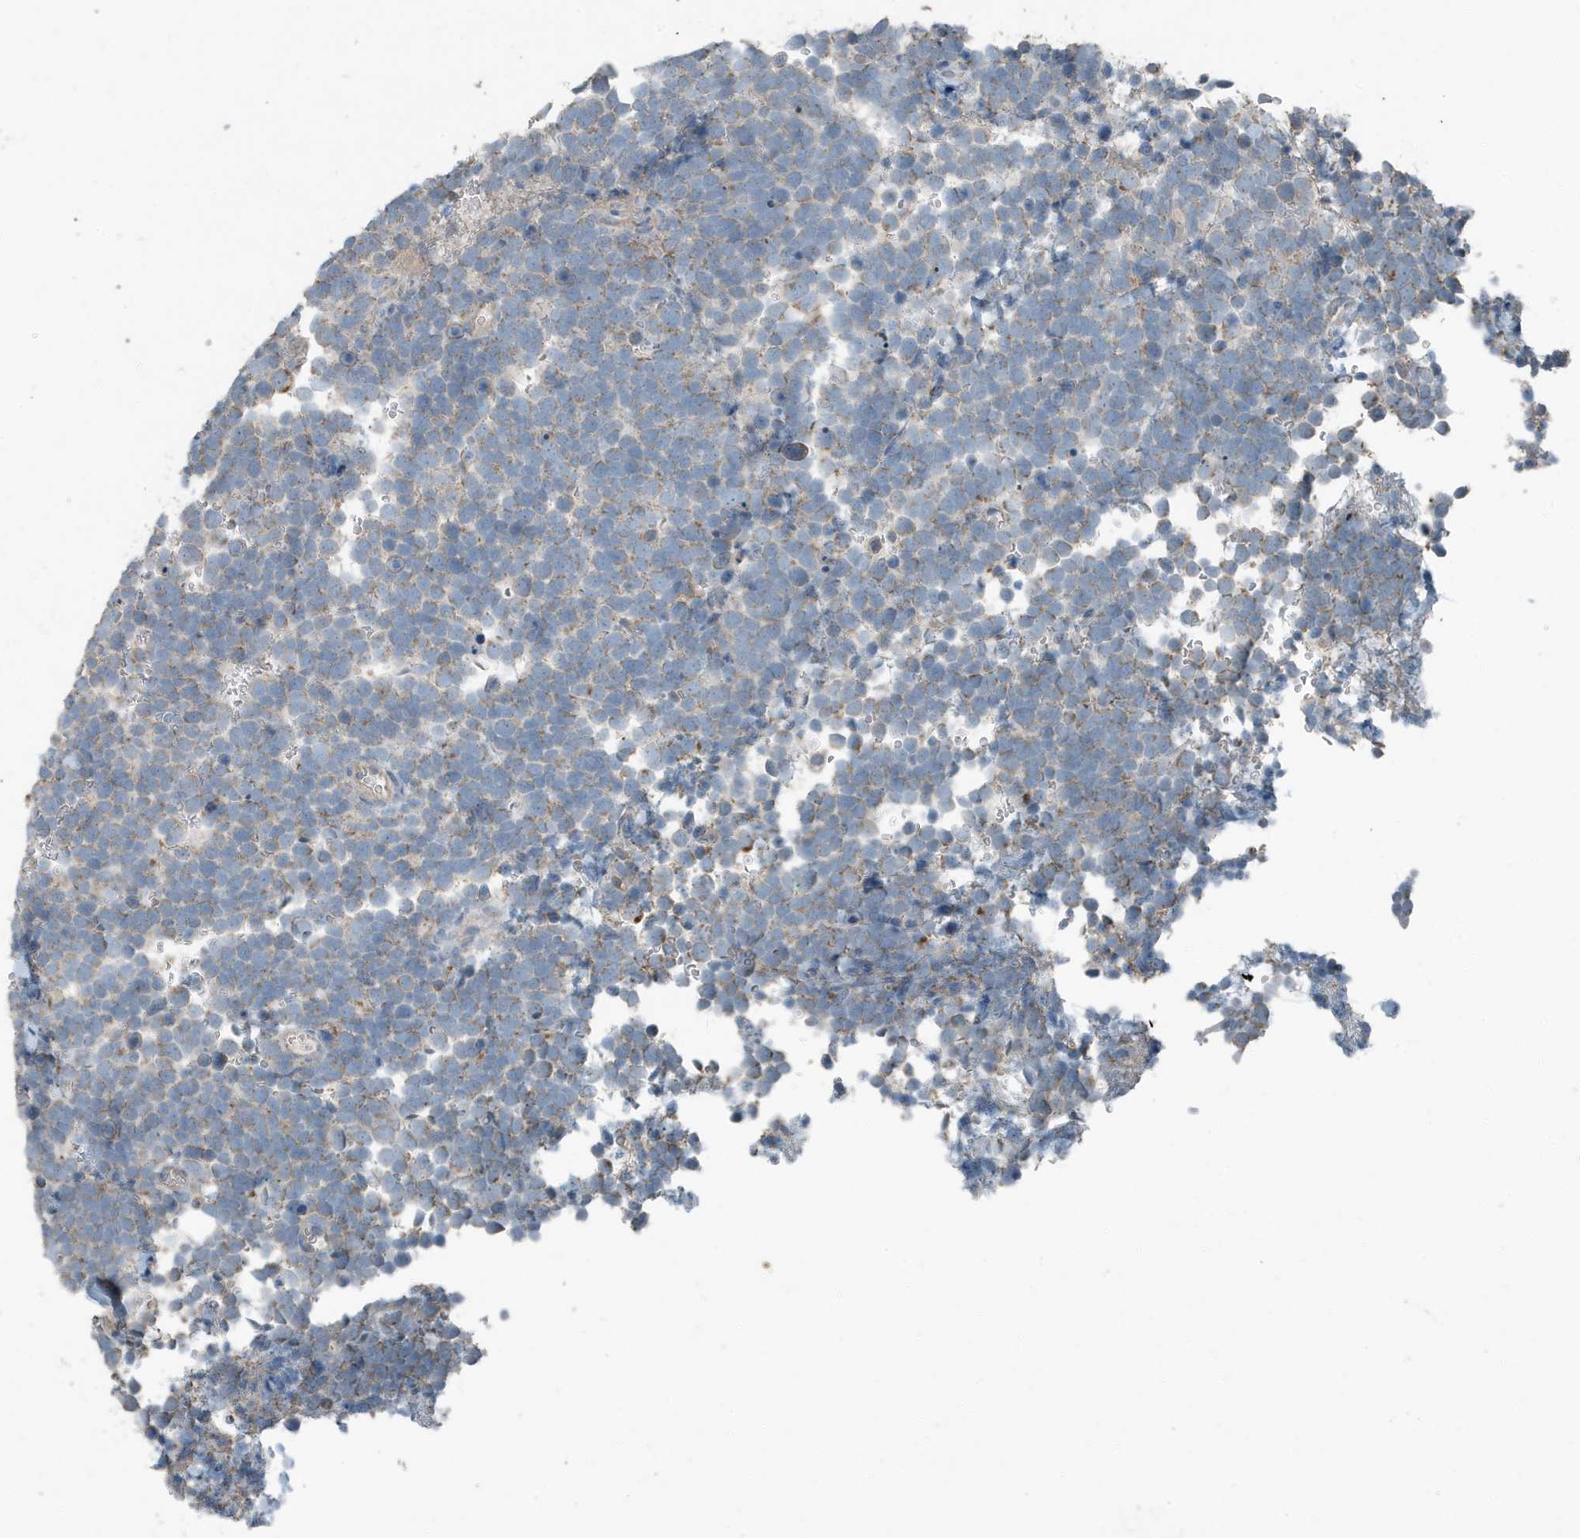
{"staining": {"intensity": "weak", "quantity": "<25%", "location": "cytoplasmic/membranous"}, "tissue": "urothelial cancer", "cell_type": "Tumor cells", "image_type": "cancer", "snomed": [{"axis": "morphology", "description": "Urothelial carcinoma, High grade"}, {"axis": "topography", "description": "Urinary bladder"}], "caption": "An immunohistochemistry histopathology image of high-grade urothelial carcinoma is shown. There is no staining in tumor cells of high-grade urothelial carcinoma.", "gene": "MT-CYB", "patient": {"sex": "female", "age": 82}}